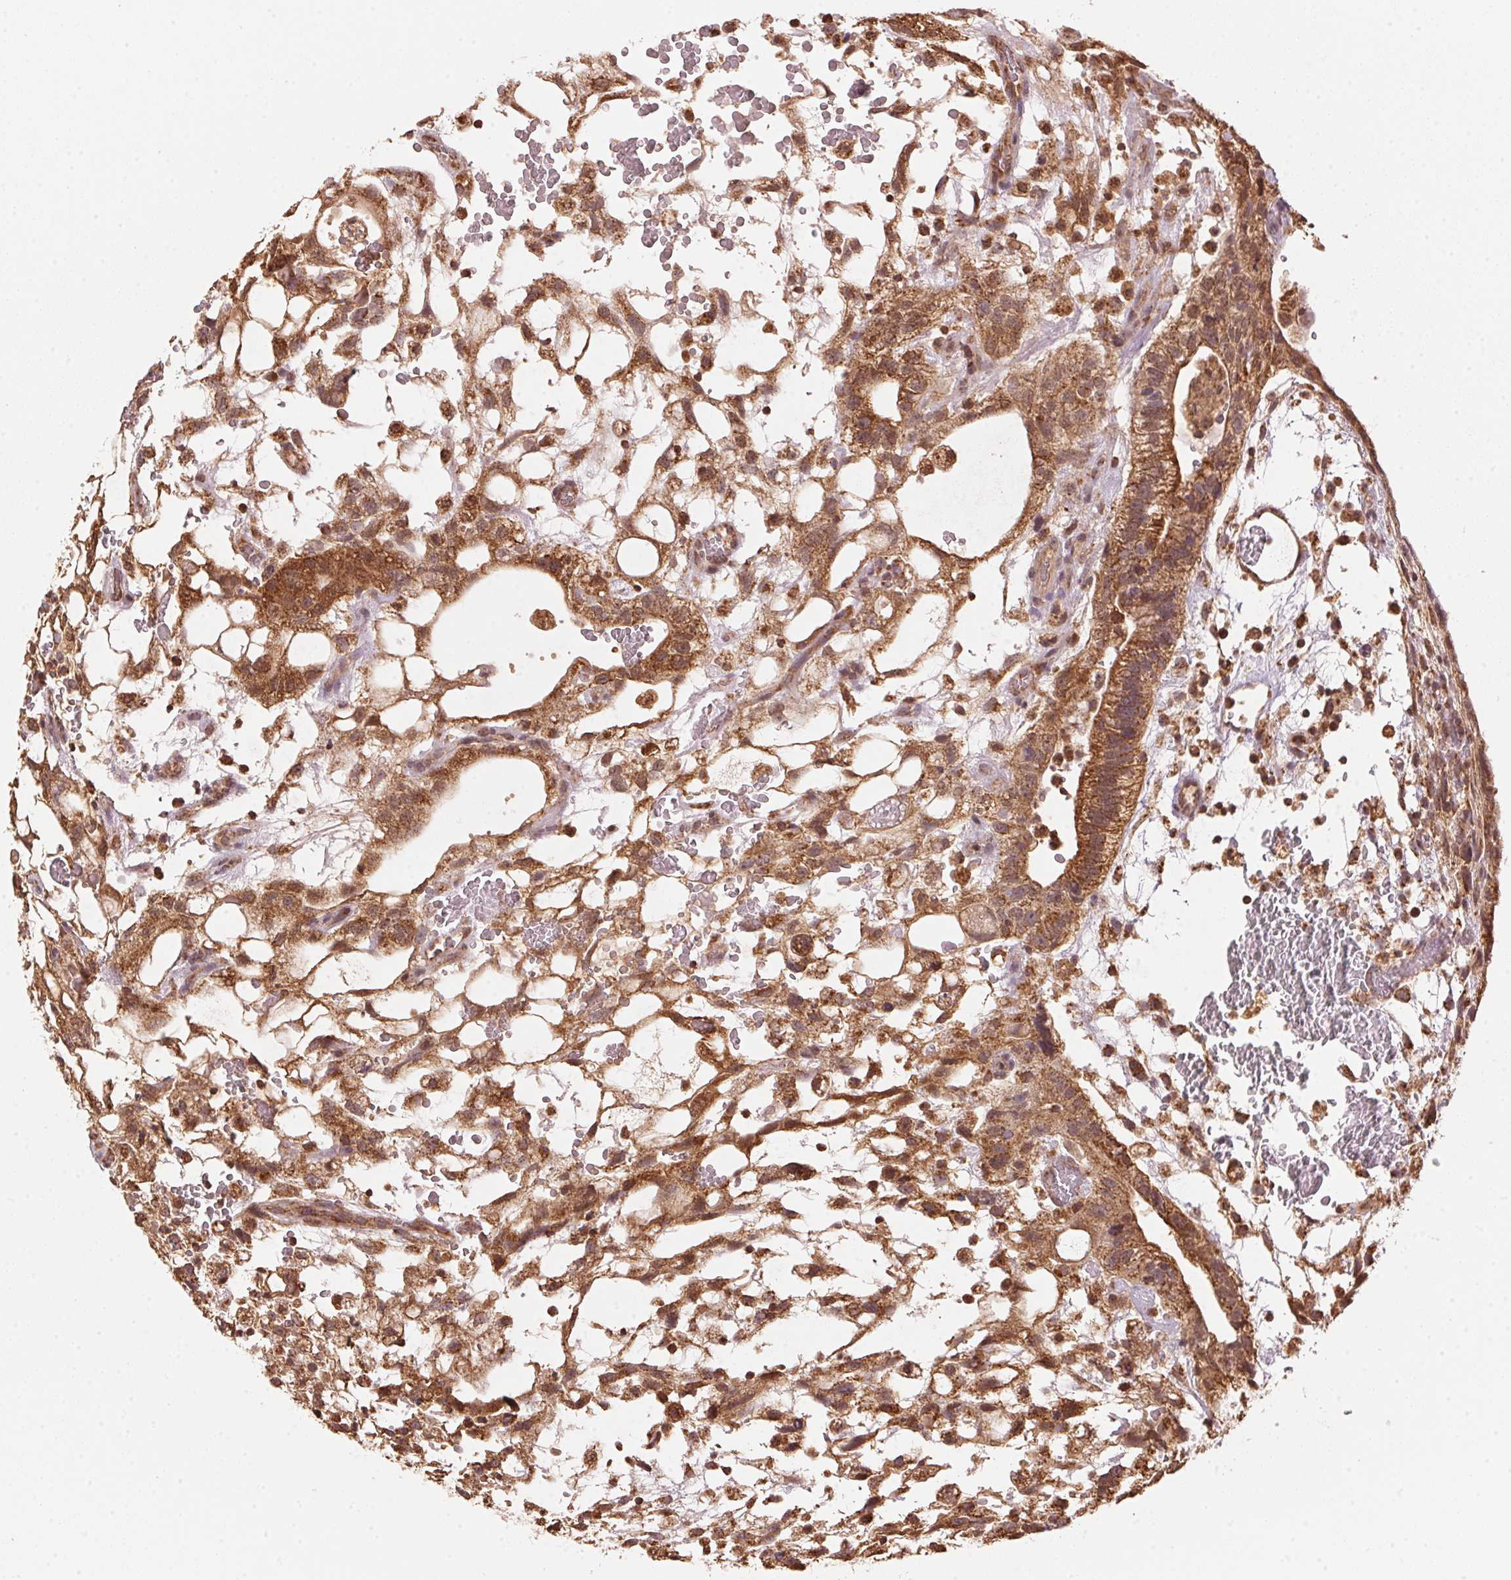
{"staining": {"intensity": "strong", "quantity": ">75%", "location": "cytoplasmic/membranous"}, "tissue": "testis cancer", "cell_type": "Tumor cells", "image_type": "cancer", "snomed": [{"axis": "morphology", "description": "Normal tissue, NOS"}, {"axis": "morphology", "description": "Carcinoma, Embryonal, NOS"}, {"axis": "topography", "description": "Testis"}], "caption": "Embryonal carcinoma (testis) stained with DAB (3,3'-diaminobenzidine) immunohistochemistry (IHC) demonstrates high levels of strong cytoplasmic/membranous positivity in about >75% of tumor cells. The staining is performed using DAB (3,3'-diaminobenzidine) brown chromogen to label protein expression. The nuclei are counter-stained blue using hematoxylin.", "gene": "ARHGAP6", "patient": {"sex": "male", "age": 32}}